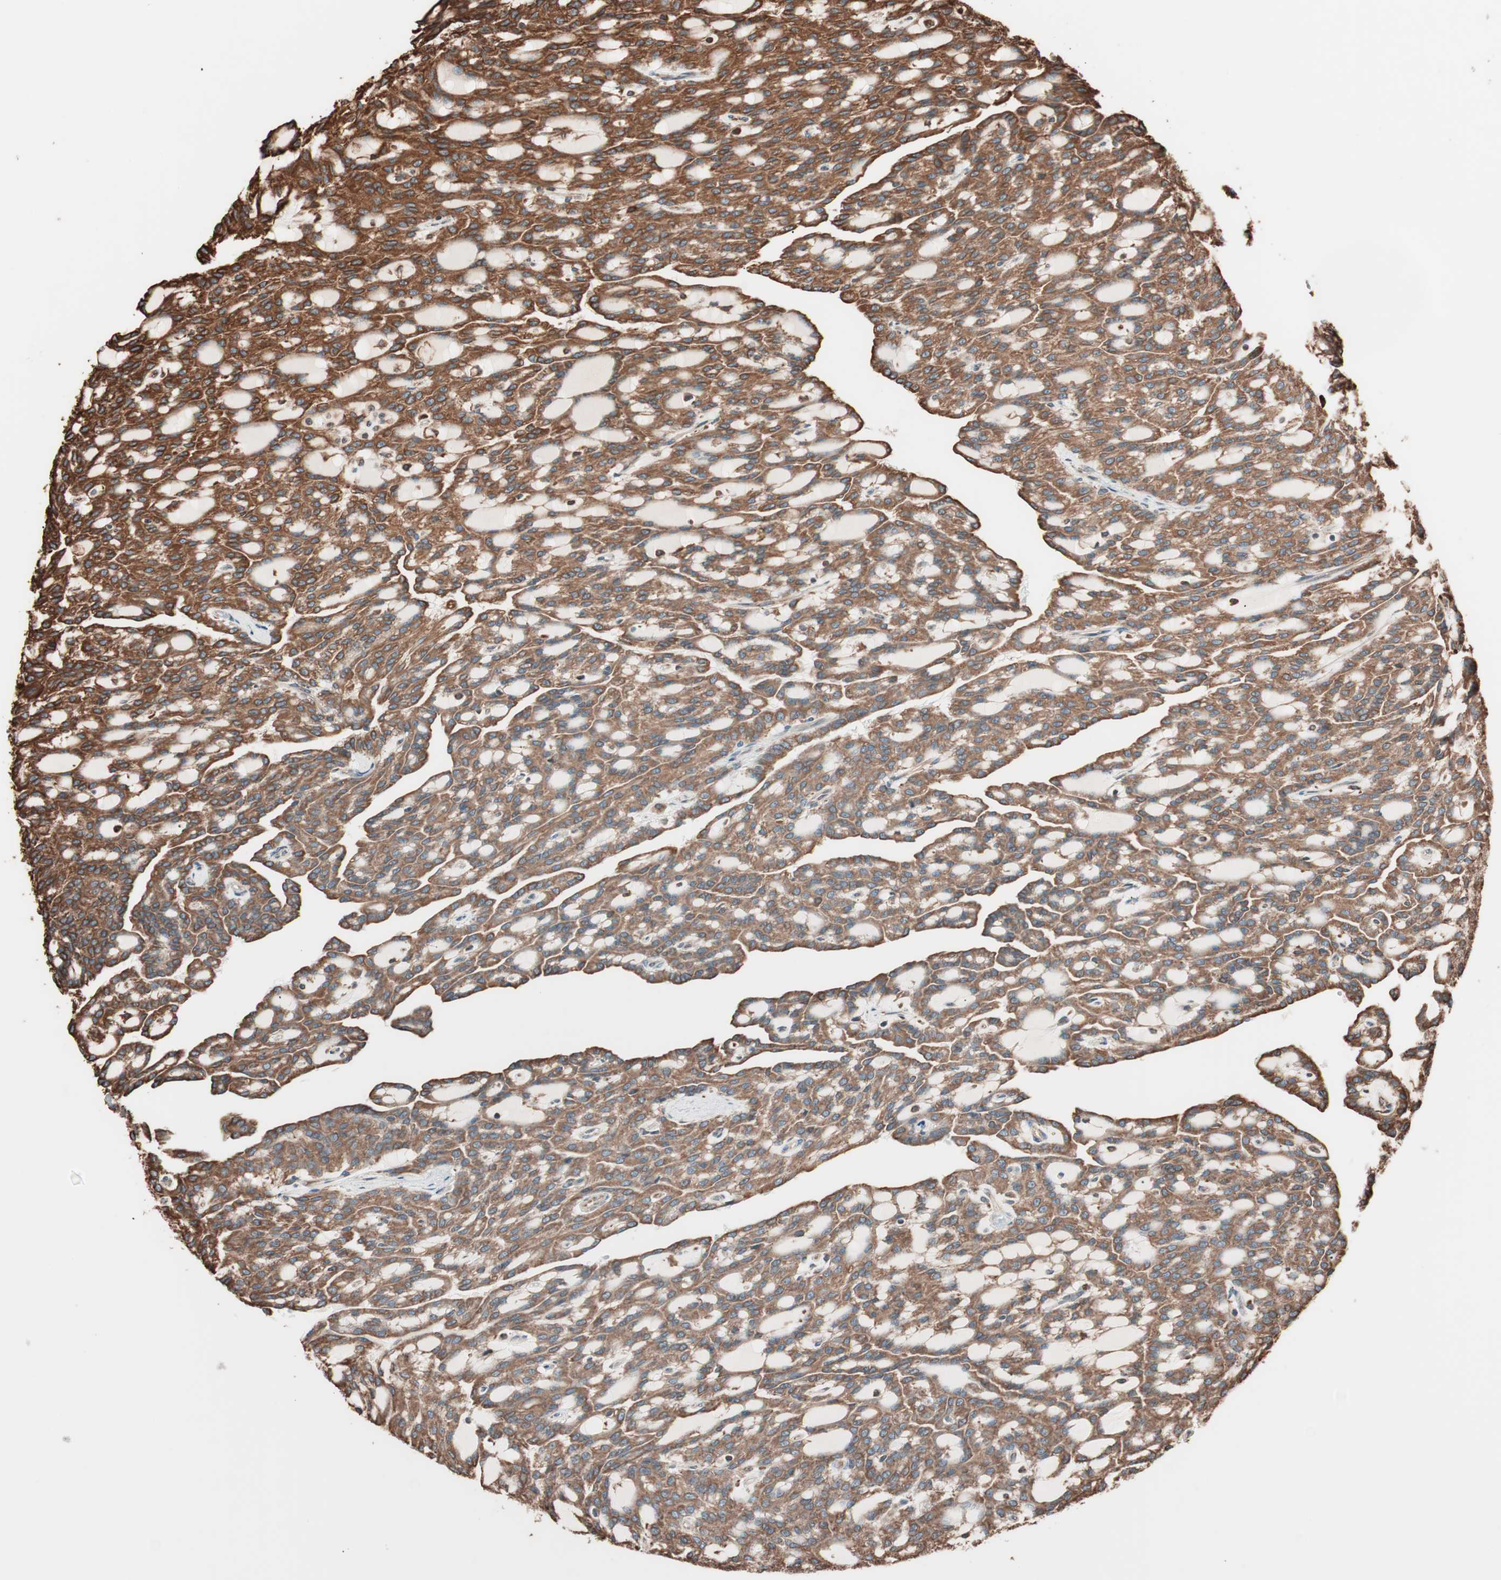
{"staining": {"intensity": "strong", "quantity": ">75%", "location": "cytoplasmic/membranous"}, "tissue": "renal cancer", "cell_type": "Tumor cells", "image_type": "cancer", "snomed": [{"axis": "morphology", "description": "Adenocarcinoma, NOS"}, {"axis": "topography", "description": "Kidney"}], "caption": "Strong cytoplasmic/membranous staining for a protein is identified in about >75% of tumor cells of adenocarcinoma (renal) using immunohistochemistry (IHC).", "gene": "VEGFA", "patient": {"sex": "male", "age": 63}}